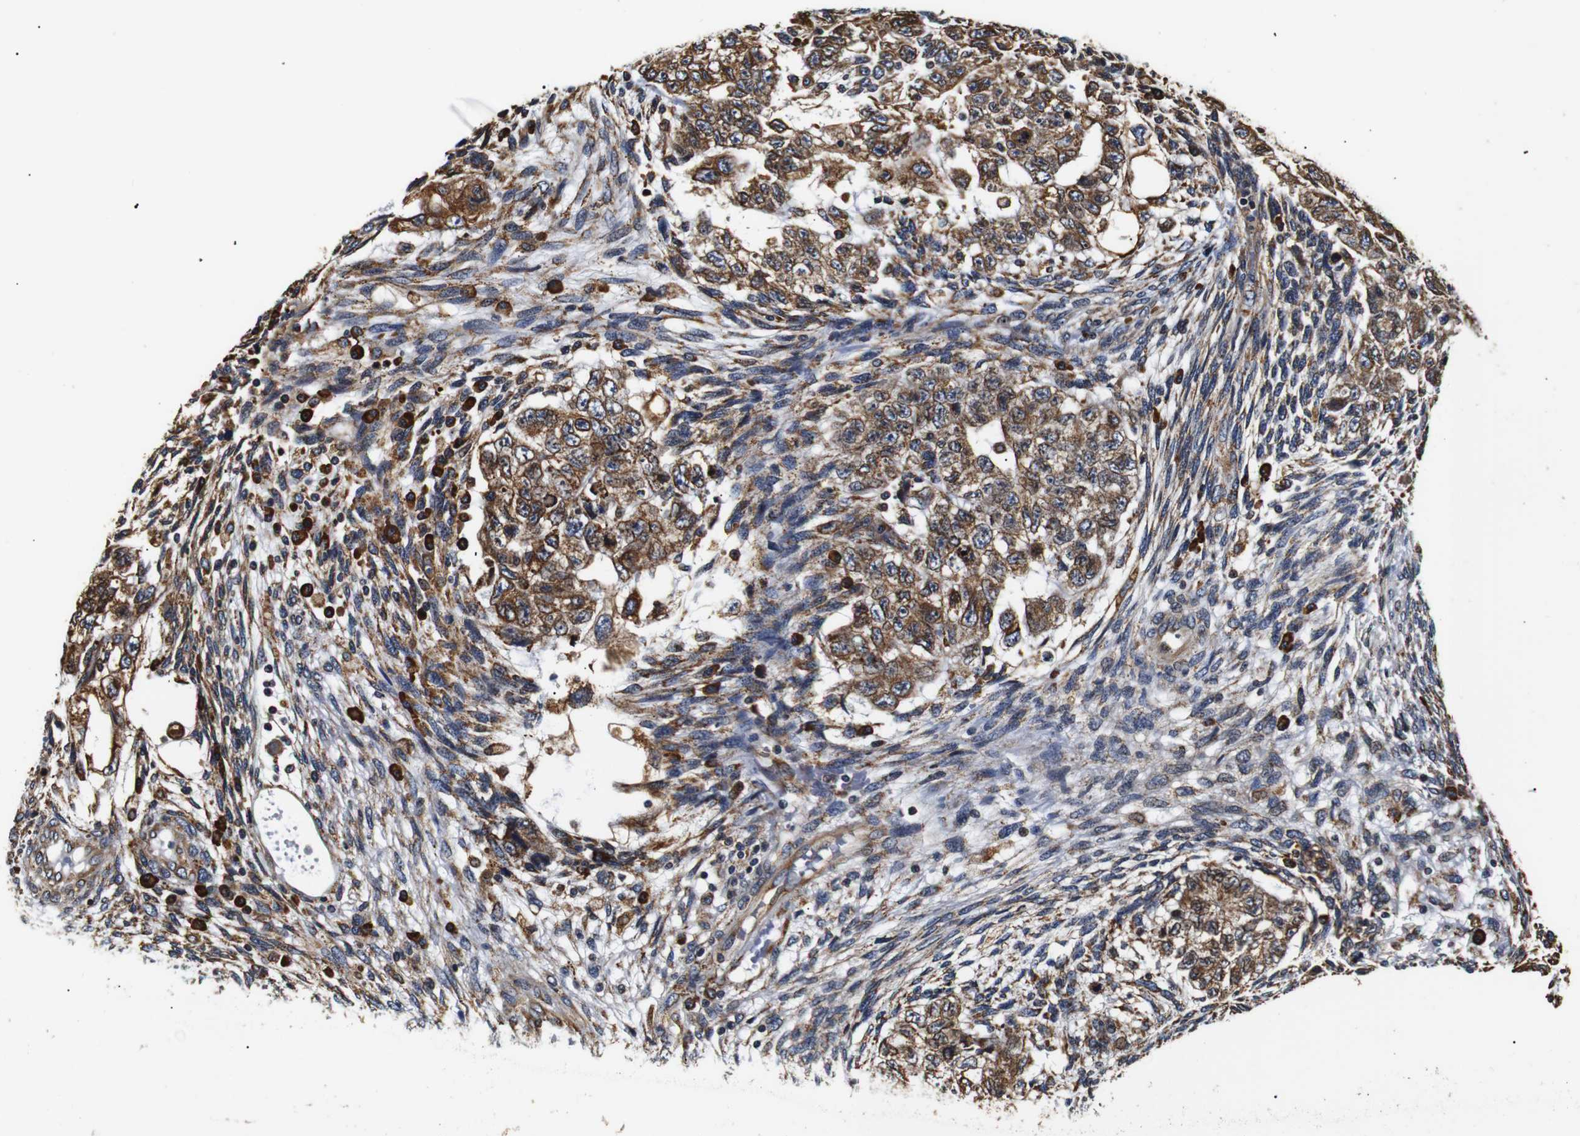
{"staining": {"intensity": "moderate", "quantity": ">75%", "location": "cytoplasmic/membranous"}, "tissue": "testis cancer", "cell_type": "Tumor cells", "image_type": "cancer", "snomed": [{"axis": "morphology", "description": "Normal tissue, NOS"}, {"axis": "morphology", "description": "Carcinoma, Embryonal, NOS"}, {"axis": "topography", "description": "Testis"}], "caption": "Testis embryonal carcinoma tissue demonstrates moderate cytoplasmic/membranous staining in approximately >75% of tumor cells, visualized by immunohistochemistry.", "gene": "HHIP", "patient": {"sex": "male", "age": 36}}